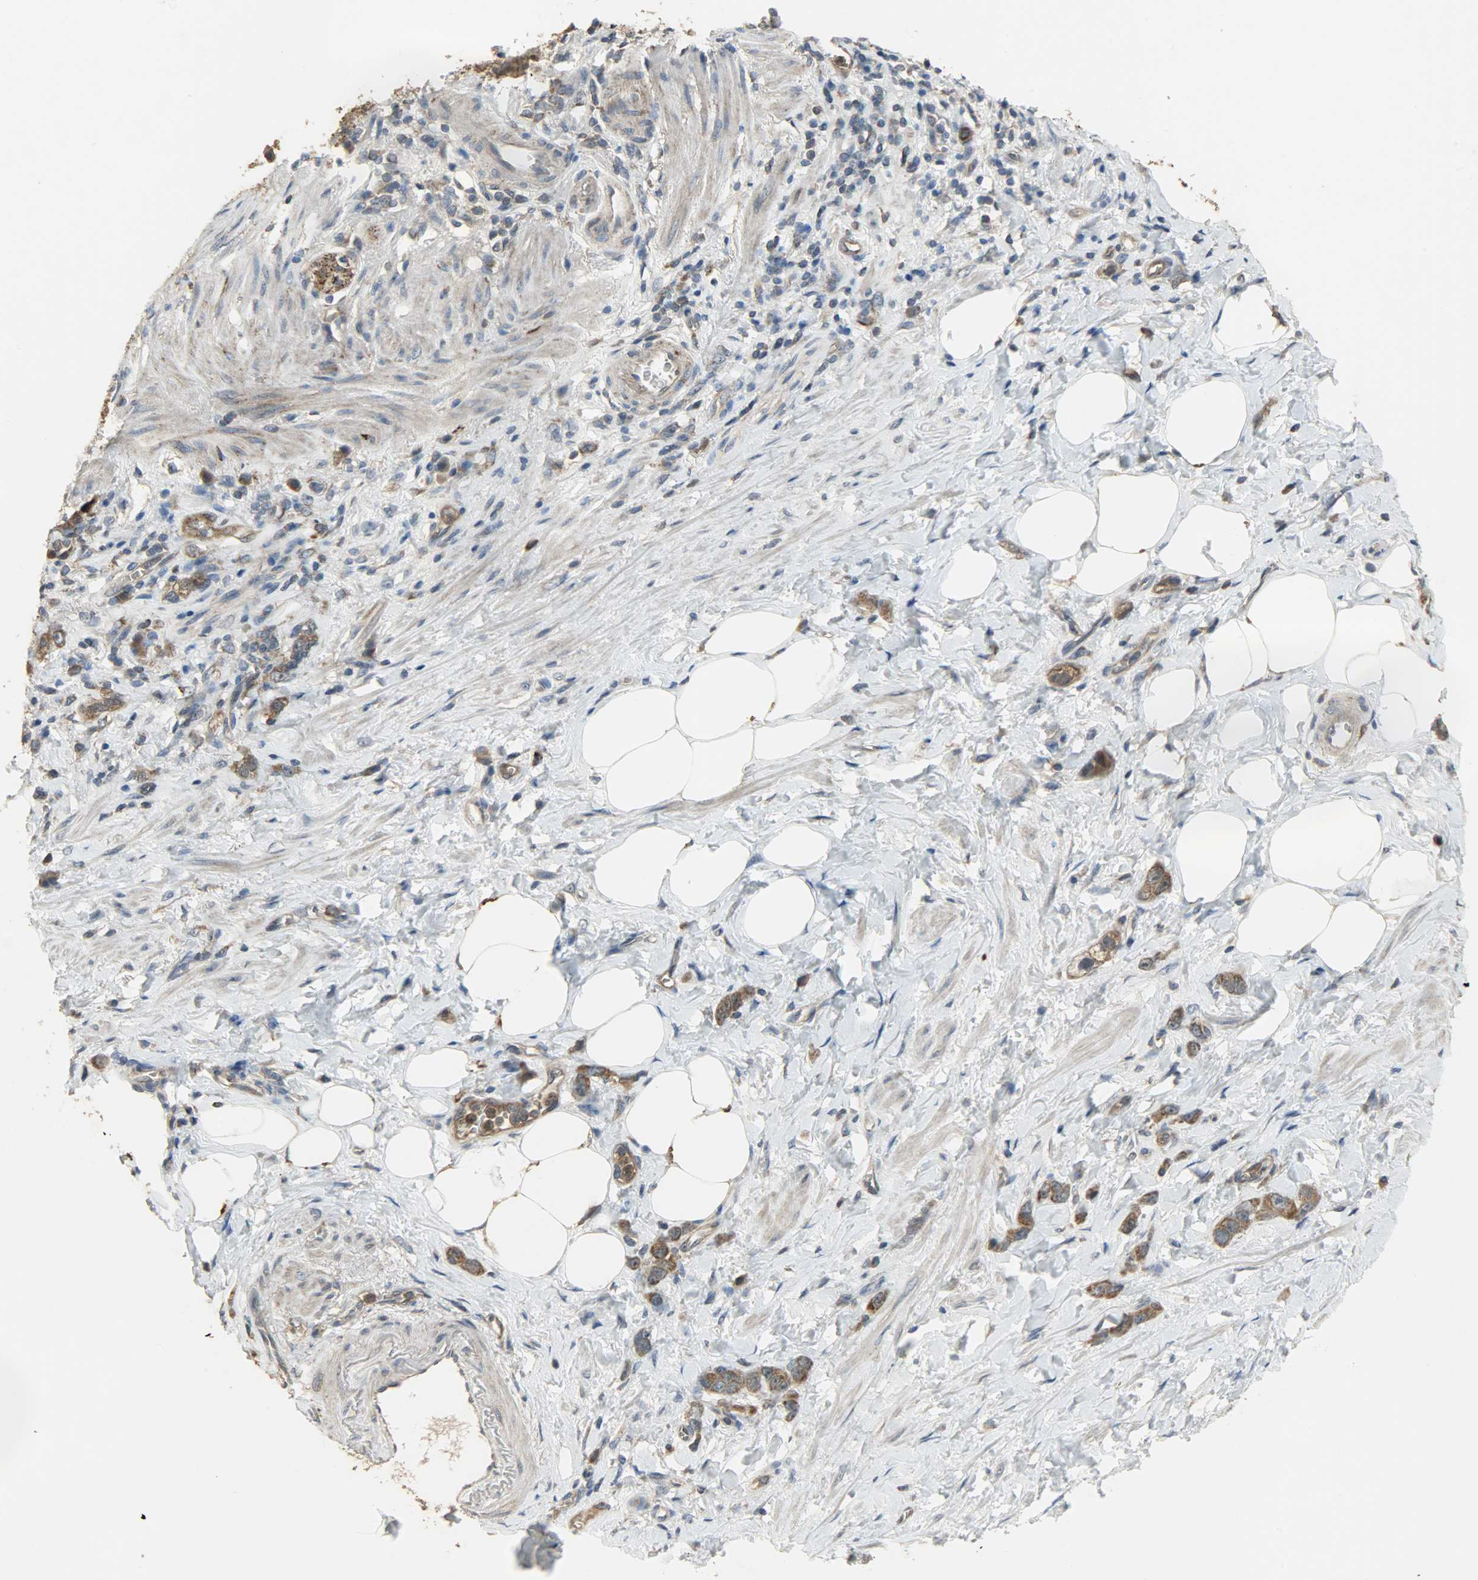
{"staining": {"intensity": "strong", "quantity": ">75%", "location": "cytoplasmic/membranous"}, "tissue": "stomach cancer", "cell_type": "Tumor cells", "image_type": "cancer", "snomed": [{"axis": "morphology", "description": "Adenocarcinoma, NOS"}, {"axis": "topography", "description": "Stomach"}], "caption": "Tumor cells exhibit high levels of strong cytoplasmic/membranous staining in approximately >75% of cells in human adenocarcinoma (stomach). (DAB (3,3'-diaminobenzidine) = brown stain, brightfield microscopy at high magnification).", "gene": "AMT", "patient": {"sex": "male", "age": 82}}